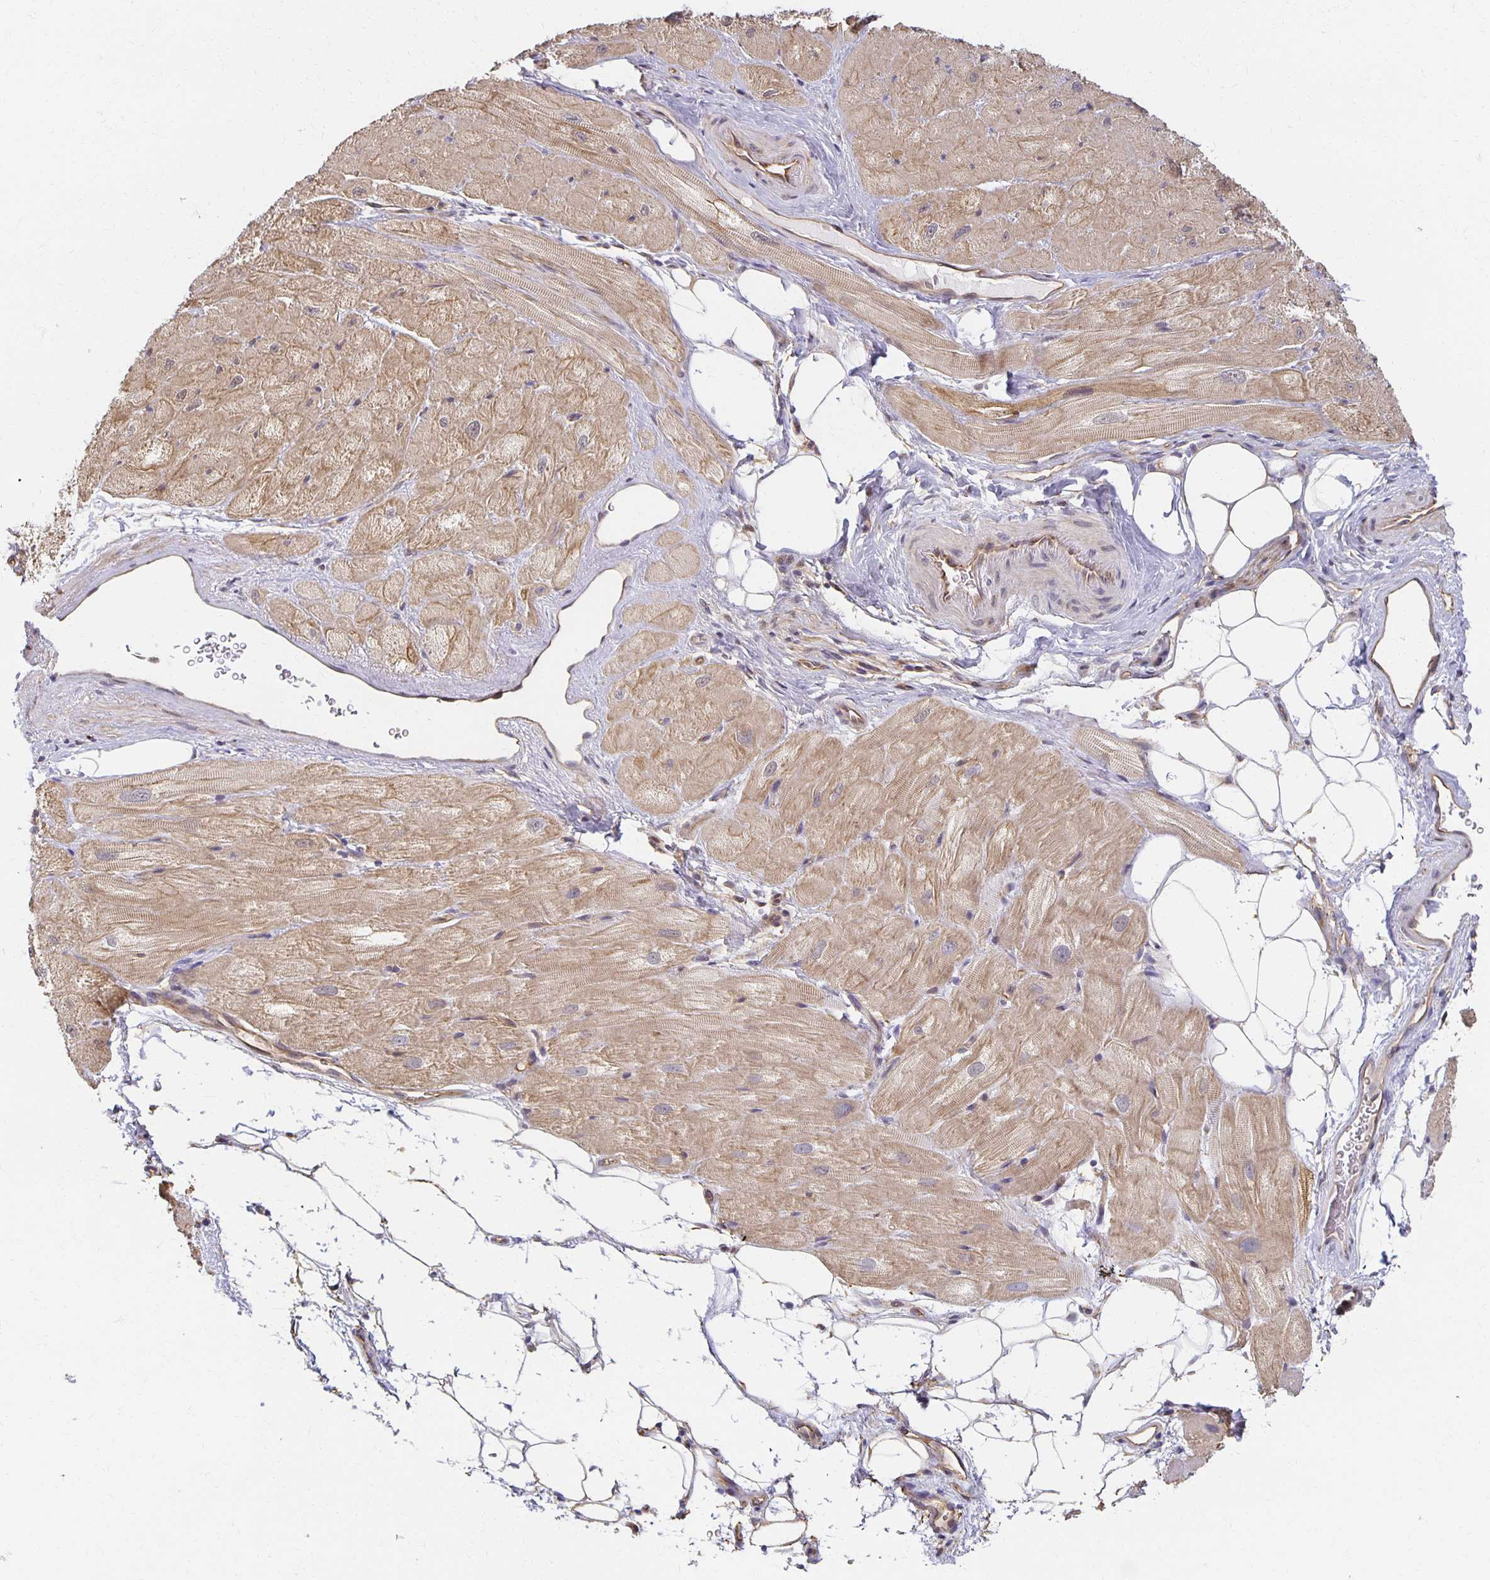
{"staining": {"intensity": "moderate", "quantity": ">75%", "location": "cytoplasmic/membranous"}, "tissue": "heart muscle", "cell_type": "Cardiomyocytes", "image_type": "normal", "snomed": [{"axis": "morphology", "description": "Normal tissue, NOS"}, {"axis": "topography", "description": "Heart"}], "caption": "Heart muscle stained for a protein exhibits moderate cytoplasmic/membranous positivity in cardiomyocytes. (DAB = brown stain, brightfield microscopy at high magnification).", "gene": "SORL1", "patient": {"sex": "male", "age": 62}}